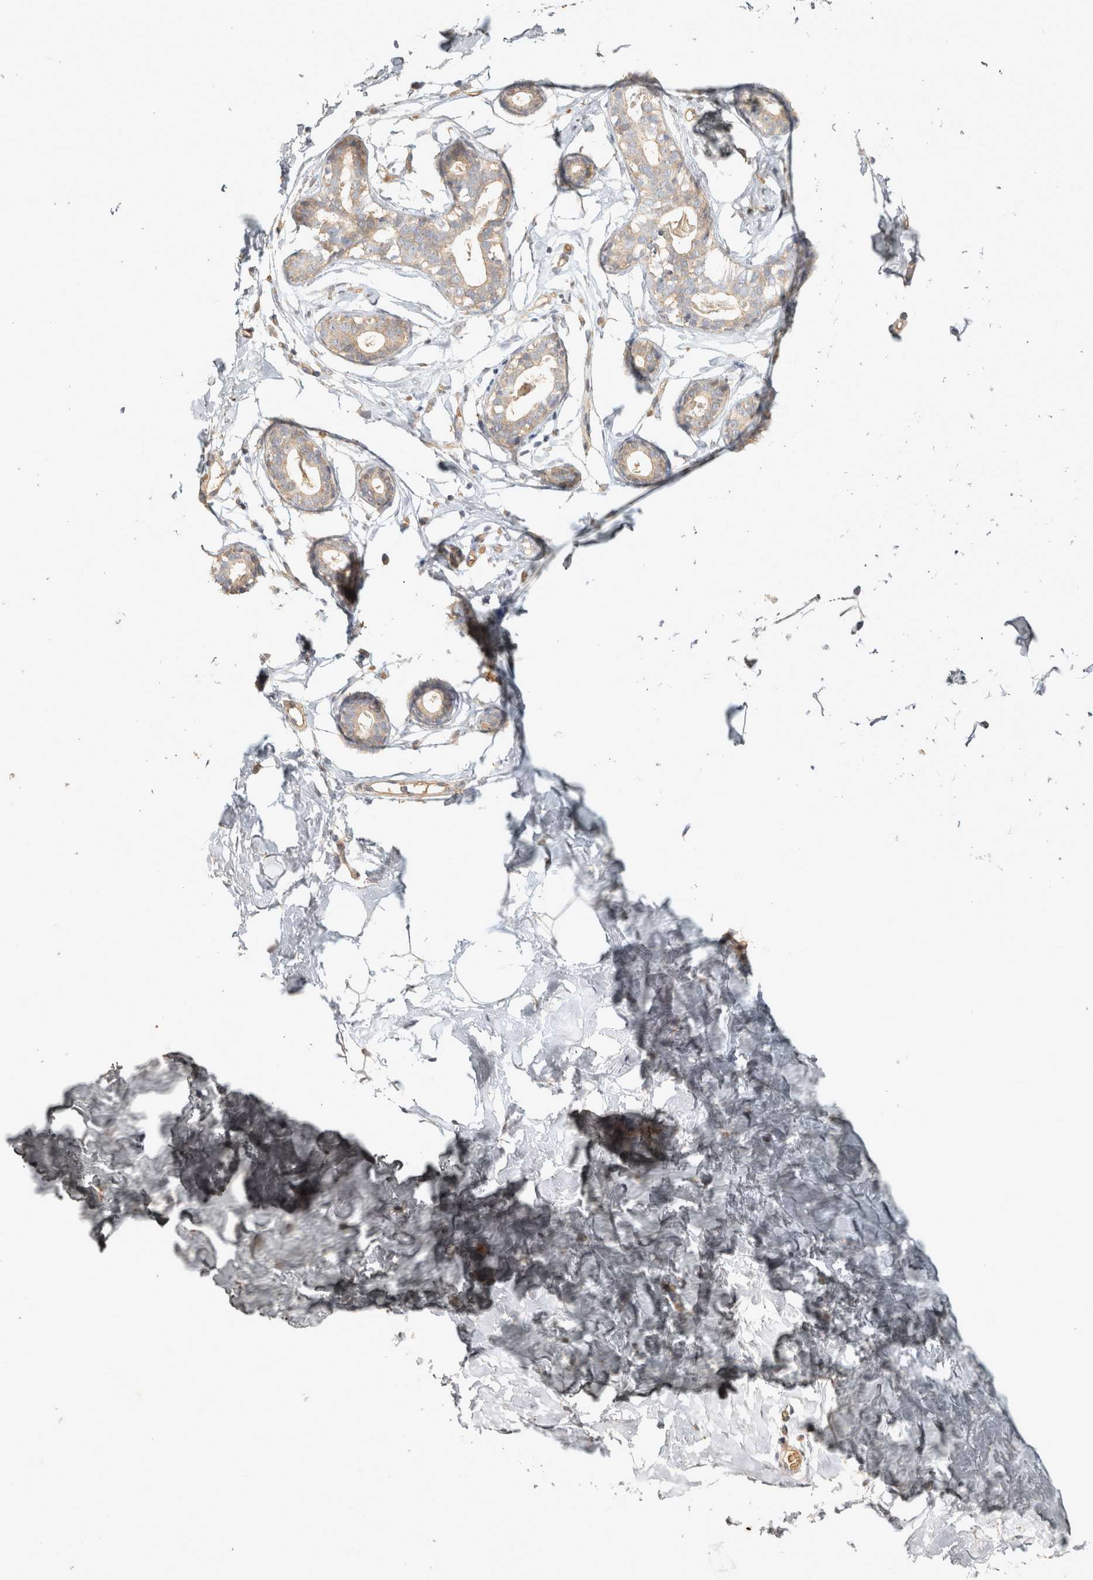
{"staining": {"intensity": "weak", "quantity": ">75%", "location": "cytoplasmic/membranous"}, "tissue": "breast", "cell_type": "Adipocytes", "image_type": "normal", "snomed": [{"axis": "morphology", "description": "Normal tissue, NOS"}, {"axis": "morphology", "description": "Adenoma, NOS"}, {"axis": "topography", "description": "Breast"}], "caption": "Adipocytes display weak cytoplasmic/membranous staining in approximately >75% of cells in normal breast.", "gene": "OSTN", "patient": {"sex": "female", "age": 23}}